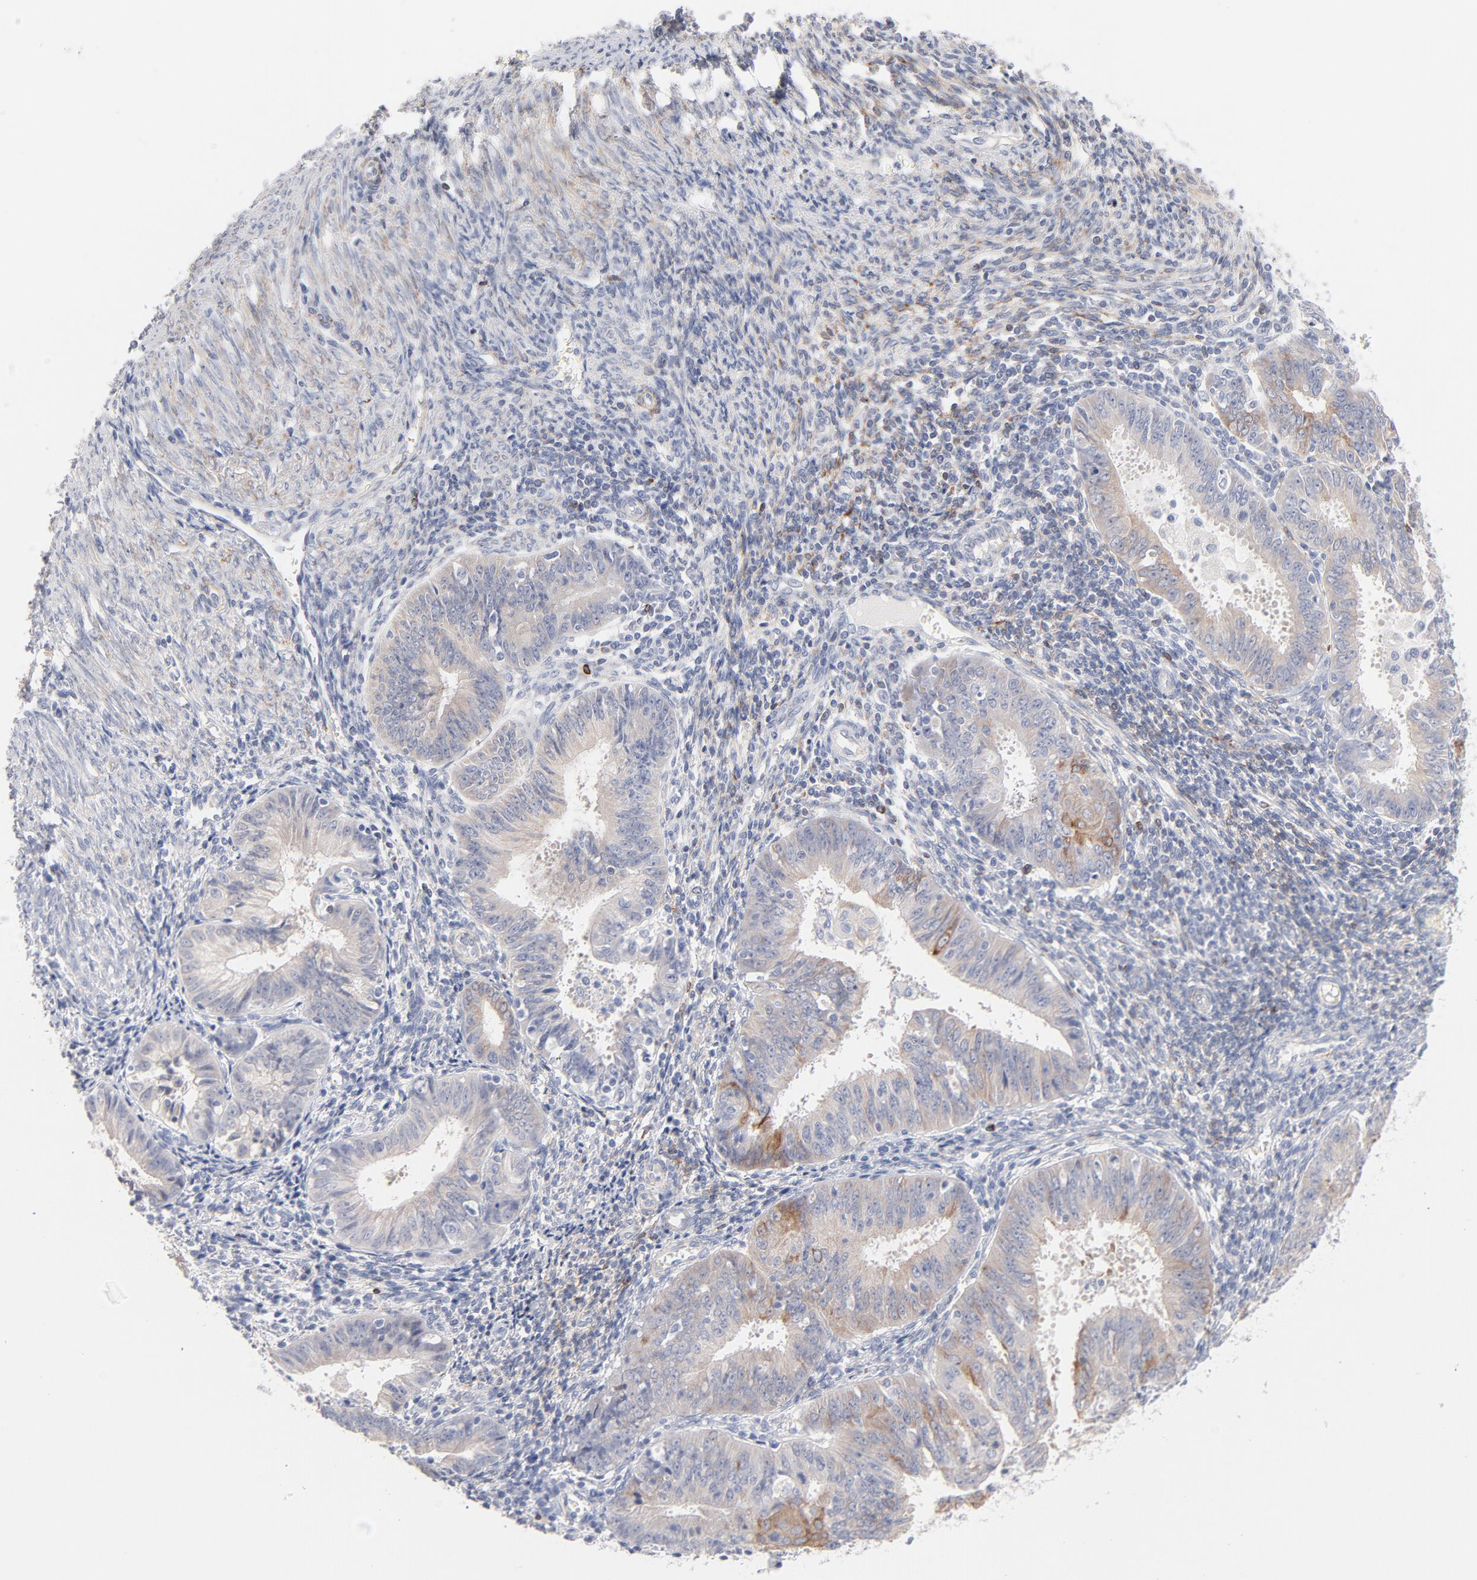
{"staining": {"intensity": "weak", "quantity": "25%-75%", "location": "cytoplasmic/membranous"}, "tissue": "endometrial cancer", "cell_type": "Tumor cells", "image_type": "cancer", "snomed": [{"axis": "morphology", "description": "Adenocarcinoma, NOS"}, {"axis": "topography", "description": "Endometrium"}], "caption": "Brown immunohistochemical staining in endometrial cancer exhibits weak cytoplasmic/membranous expression in approximately 25%-75% of tumor cells.", "gene": "MID1", "patient": {"sex": "female", "age": 42}}